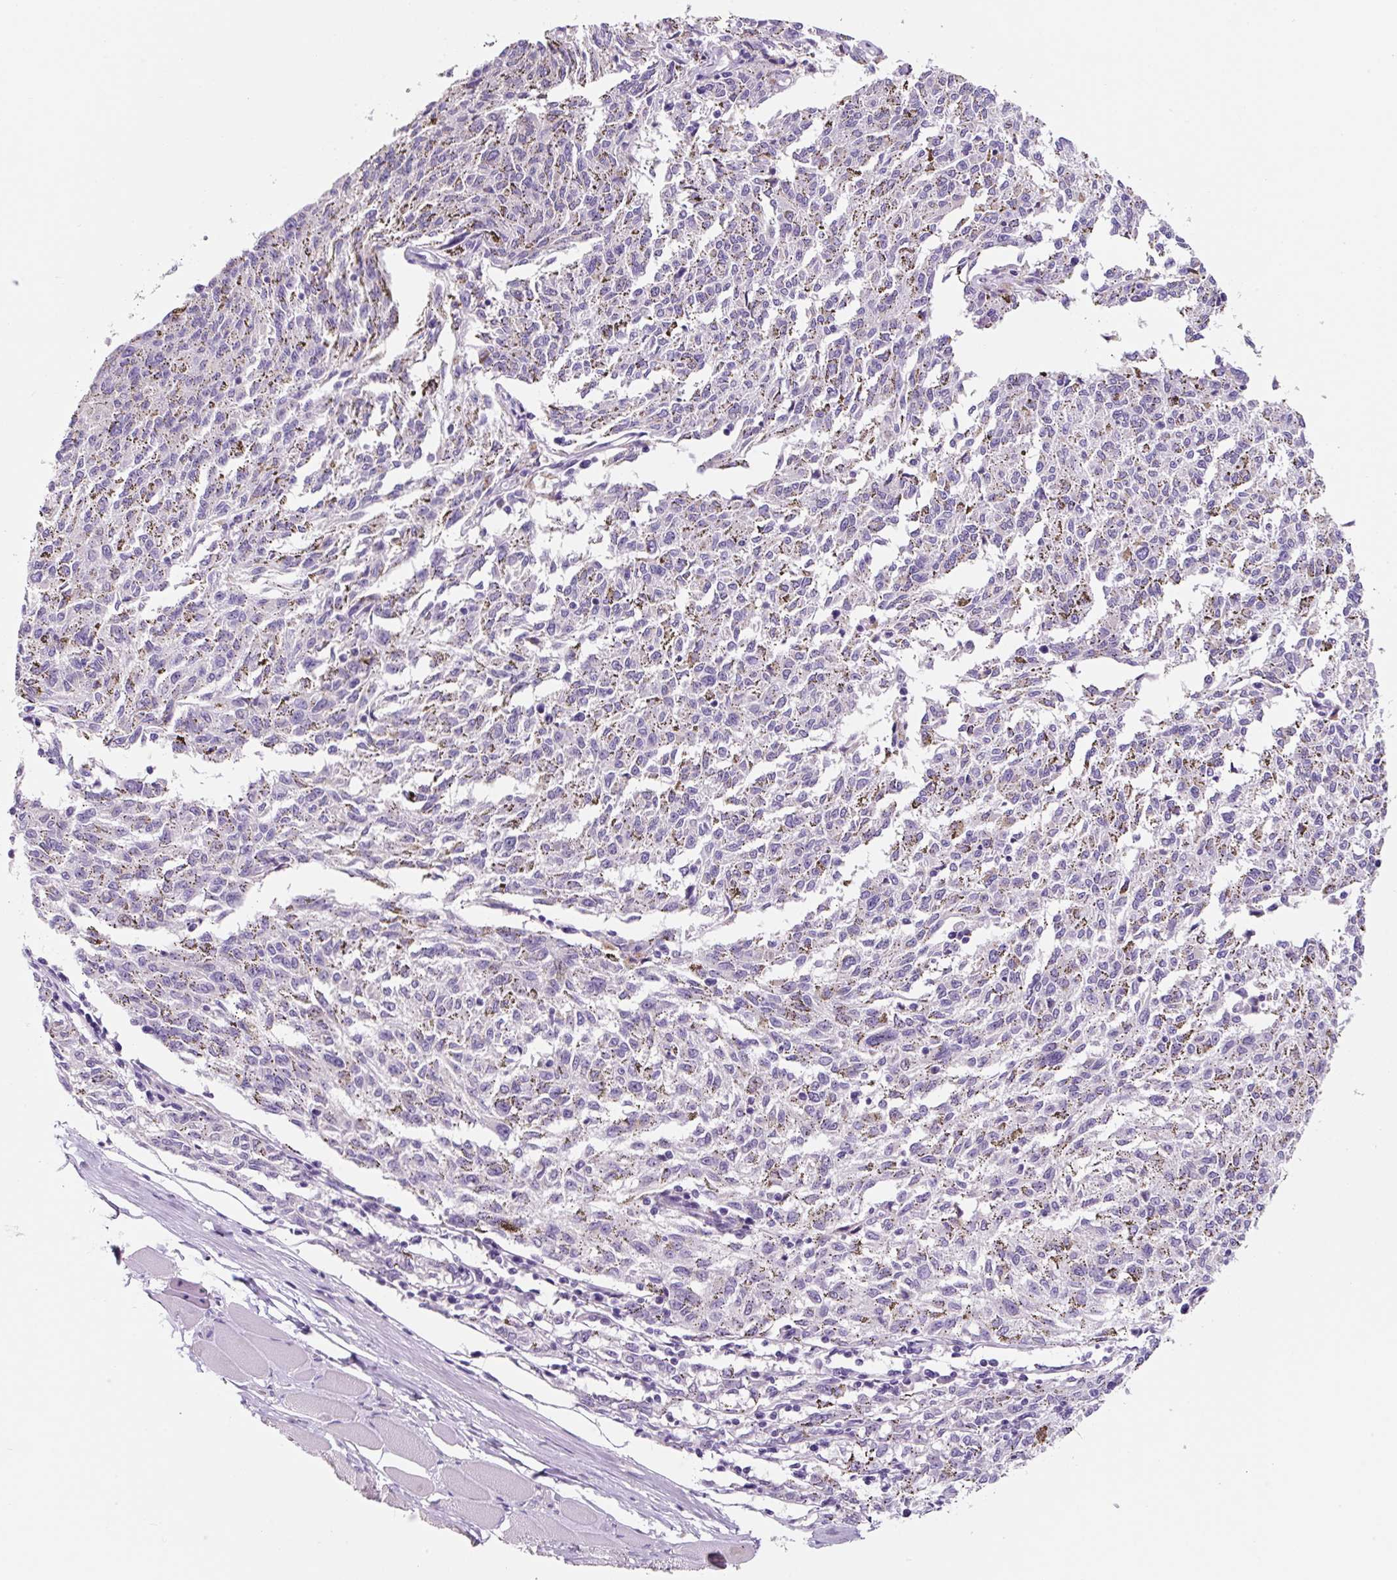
{"staining": {"intensity": "negative", "quantity": "none", "location": "none"}, "tissue": "melanoma", "cell_type": "Tumor cells", "image_type": "cancer", "snomed": [{"axis": "morphology", "description": "Malignant melanoma, NOS"}, {"axis": "topography", "description": "Skin"}], "caption": "IHC micrograph of human melanoma stained for a protein (brown), which demonstrates no expression in tumor cells. Nuclei are stained in blue.", "gene": "SYP", "patient": {"sex": "female", "age": 72}}